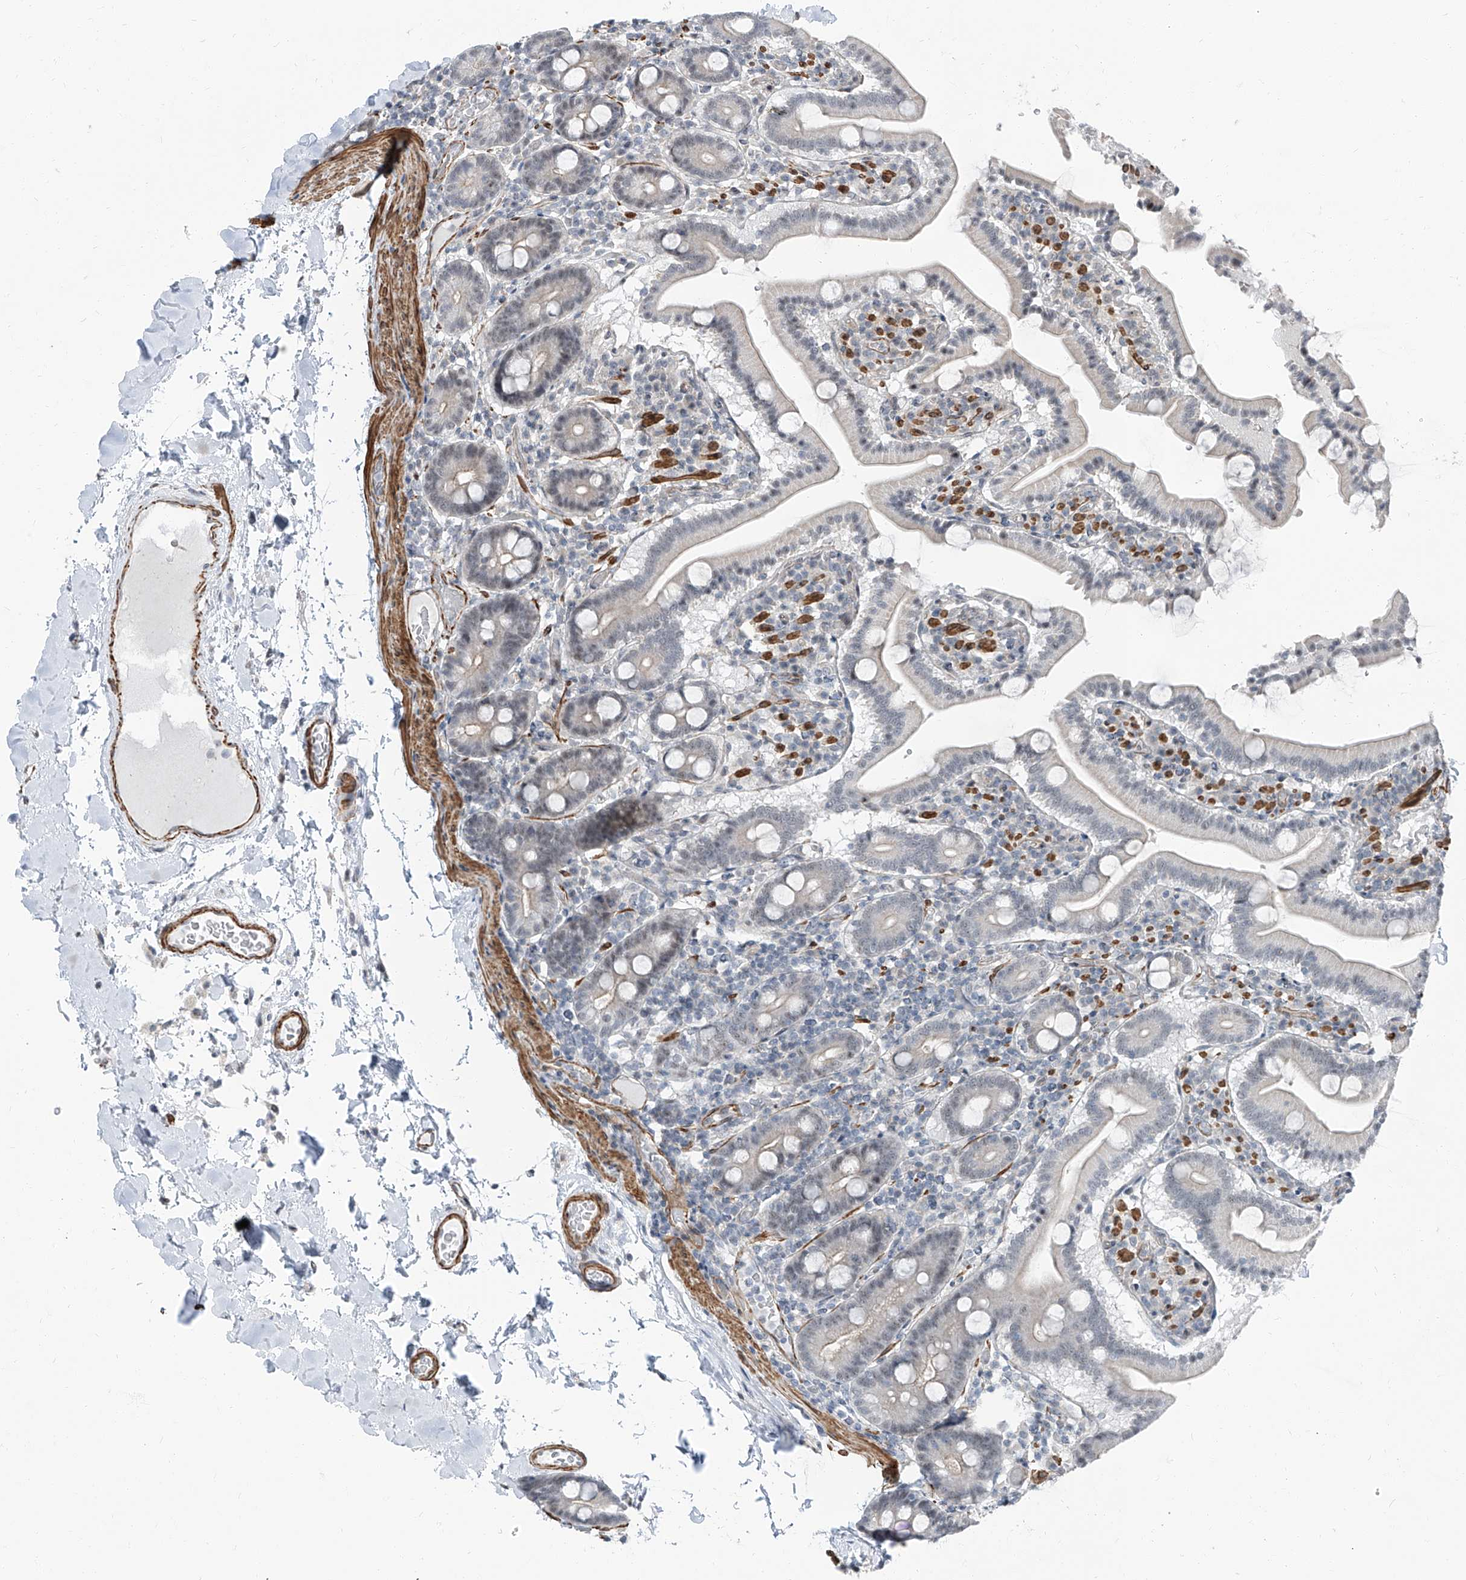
{"staining": {"intensity": "negative", "quantity": "none", "location": "none"}, "tissue": "duodenum", "cell_type": "Glandular cells", "image_type": "normal", "snomed": [{"axis": "morphology", "description": "Normal tissue, NOS"}, {"axis": "topography", "description": "Duodenum"}], "caption": "Immunohistochemical staining of normal human duodenum shows no significant expression in glandular cells.", "gene": "TXLNB", "patient": {"sex": "male", "age": 55}}